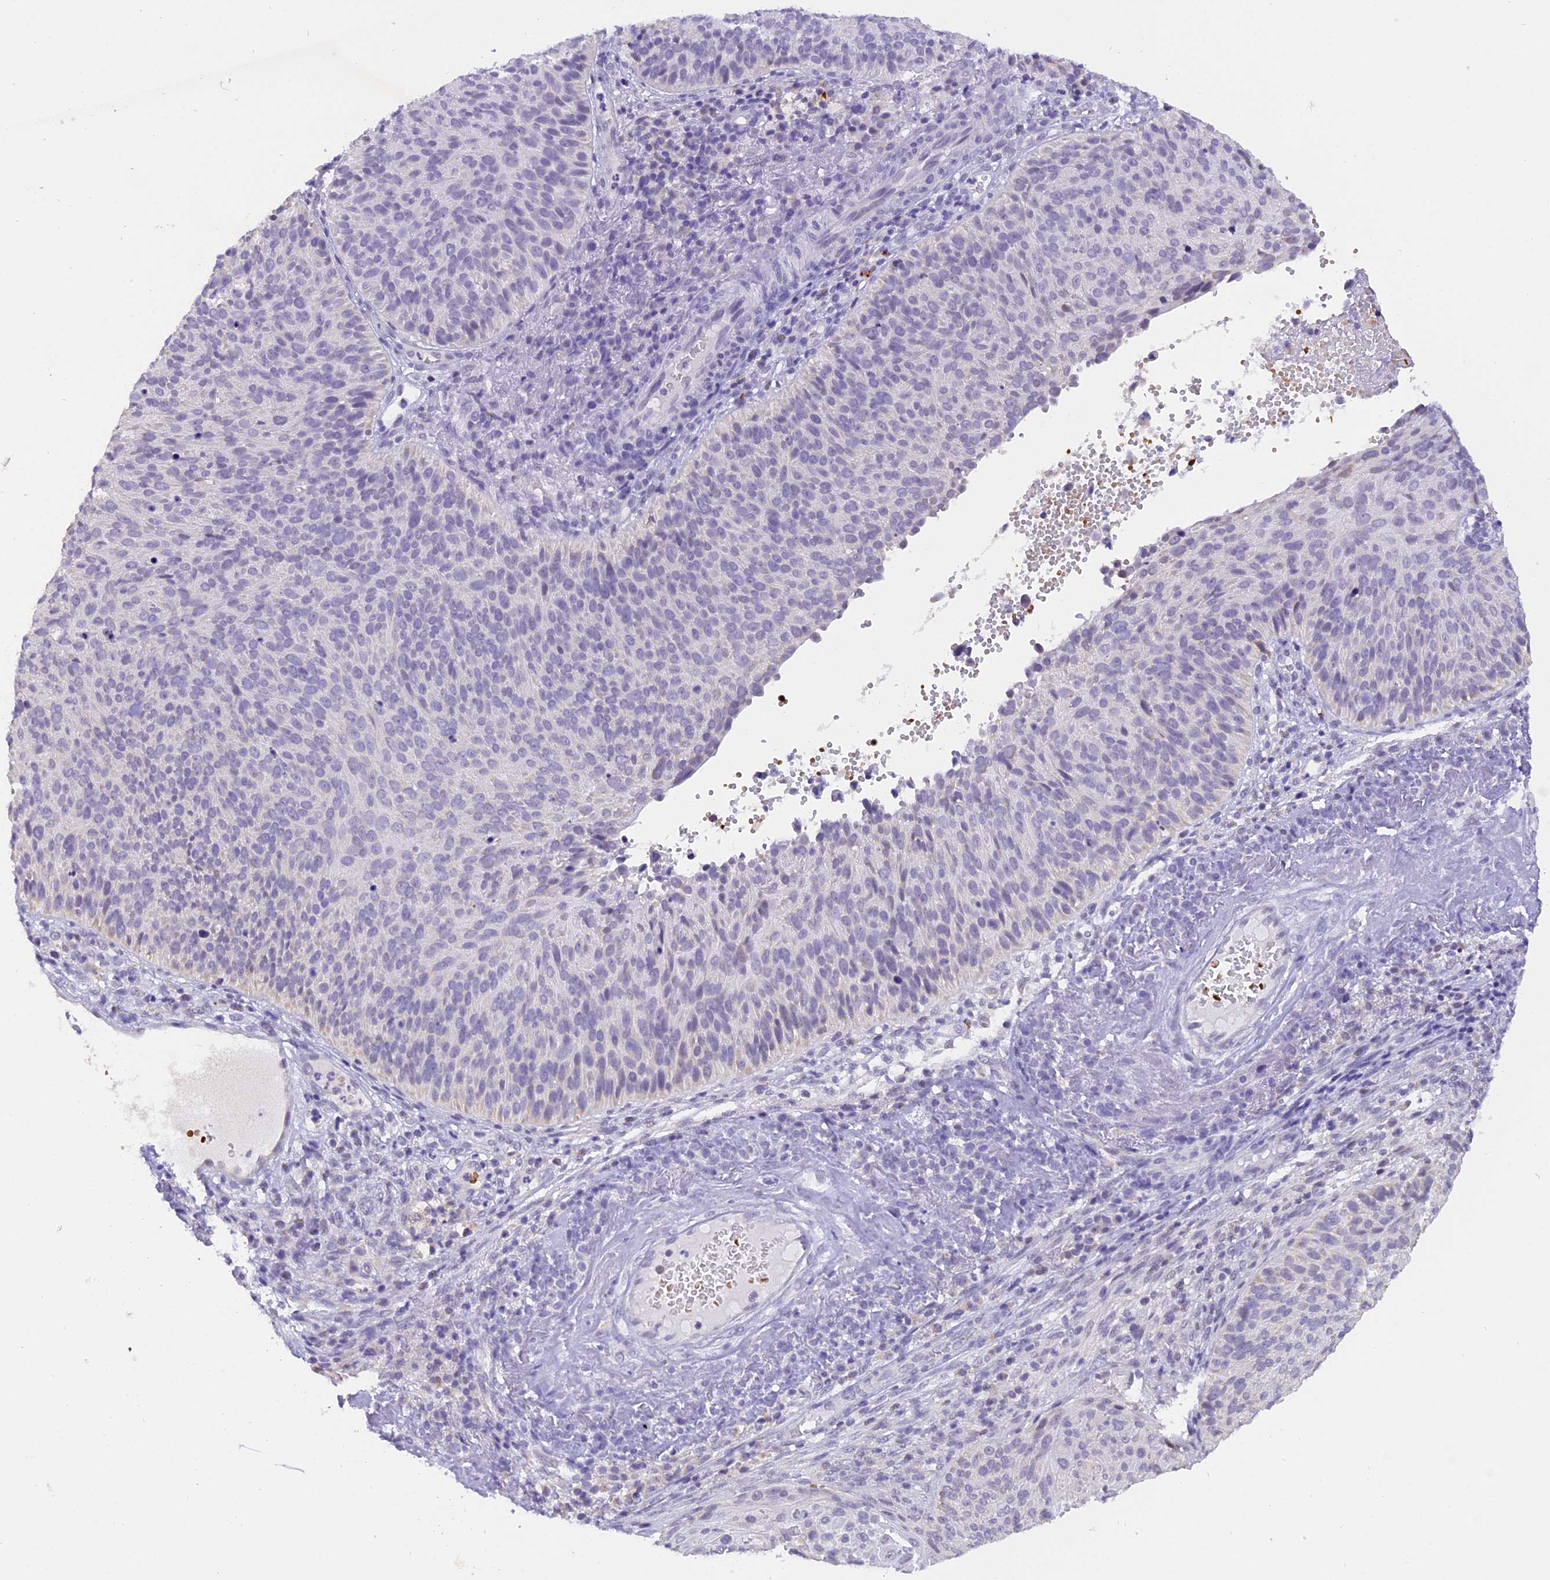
{"staining": {"intensity": "negative", "quantity": "none", "location": "none"}, "tissue": "cervical cancer", "cell_type": "Tumor cells", "image_type": "cancer", "snomed": [{"axis": "morphology", "description": "Squamous cell carcinoma, NOS"}, {"axis": "topography", "description": "Cervix"}], "caption": "This is an immunohistochemistry (IHC) photomicrograph of human cervical cancer (squamous cell carcinoma). There is no expression in tumor cells.", "gene": "AHSP", "patient": {"sex": "female", "age": 74}}